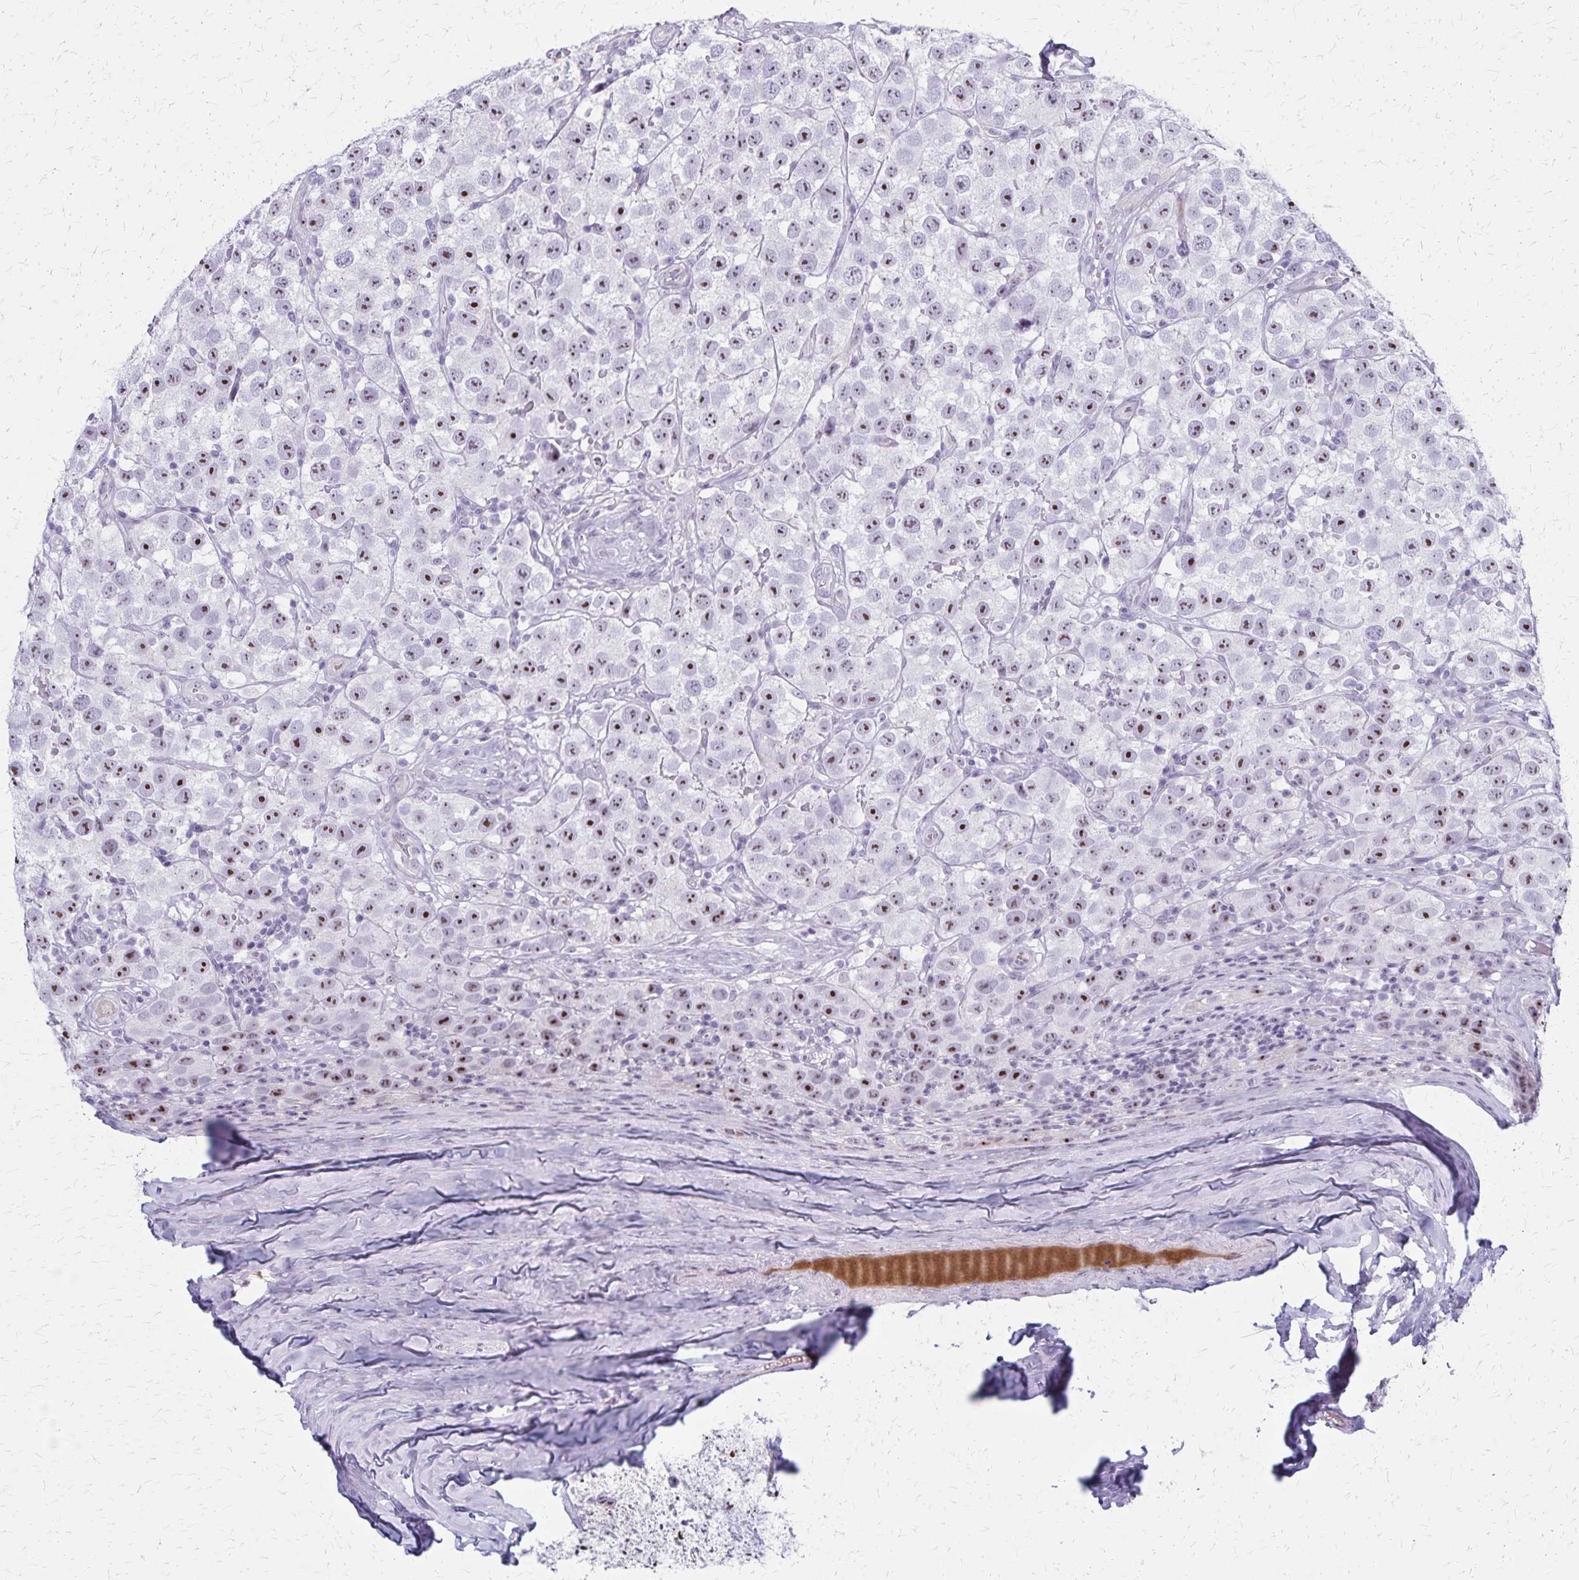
{"staining": {"intensity": "moderate", "quantity": ">75%", "location": "nuclear"}, "tissue": "testis cancer", "cell_type": "Tumor cells", "image_type": "cancer", "snomed": [{"axis": "morphology", "description": "Seminoma, NOS"}, {"axis": "topography", "description": "Testis"}], "caption": "Moderate nuclear expression is identified in about >75% of tumor cells in seminoma (testis). (brown staining indicates protein expression, while blue staining denotes nuclei).", "gene": "DLK2", "patient": {"sex": "male", "age": 34}}